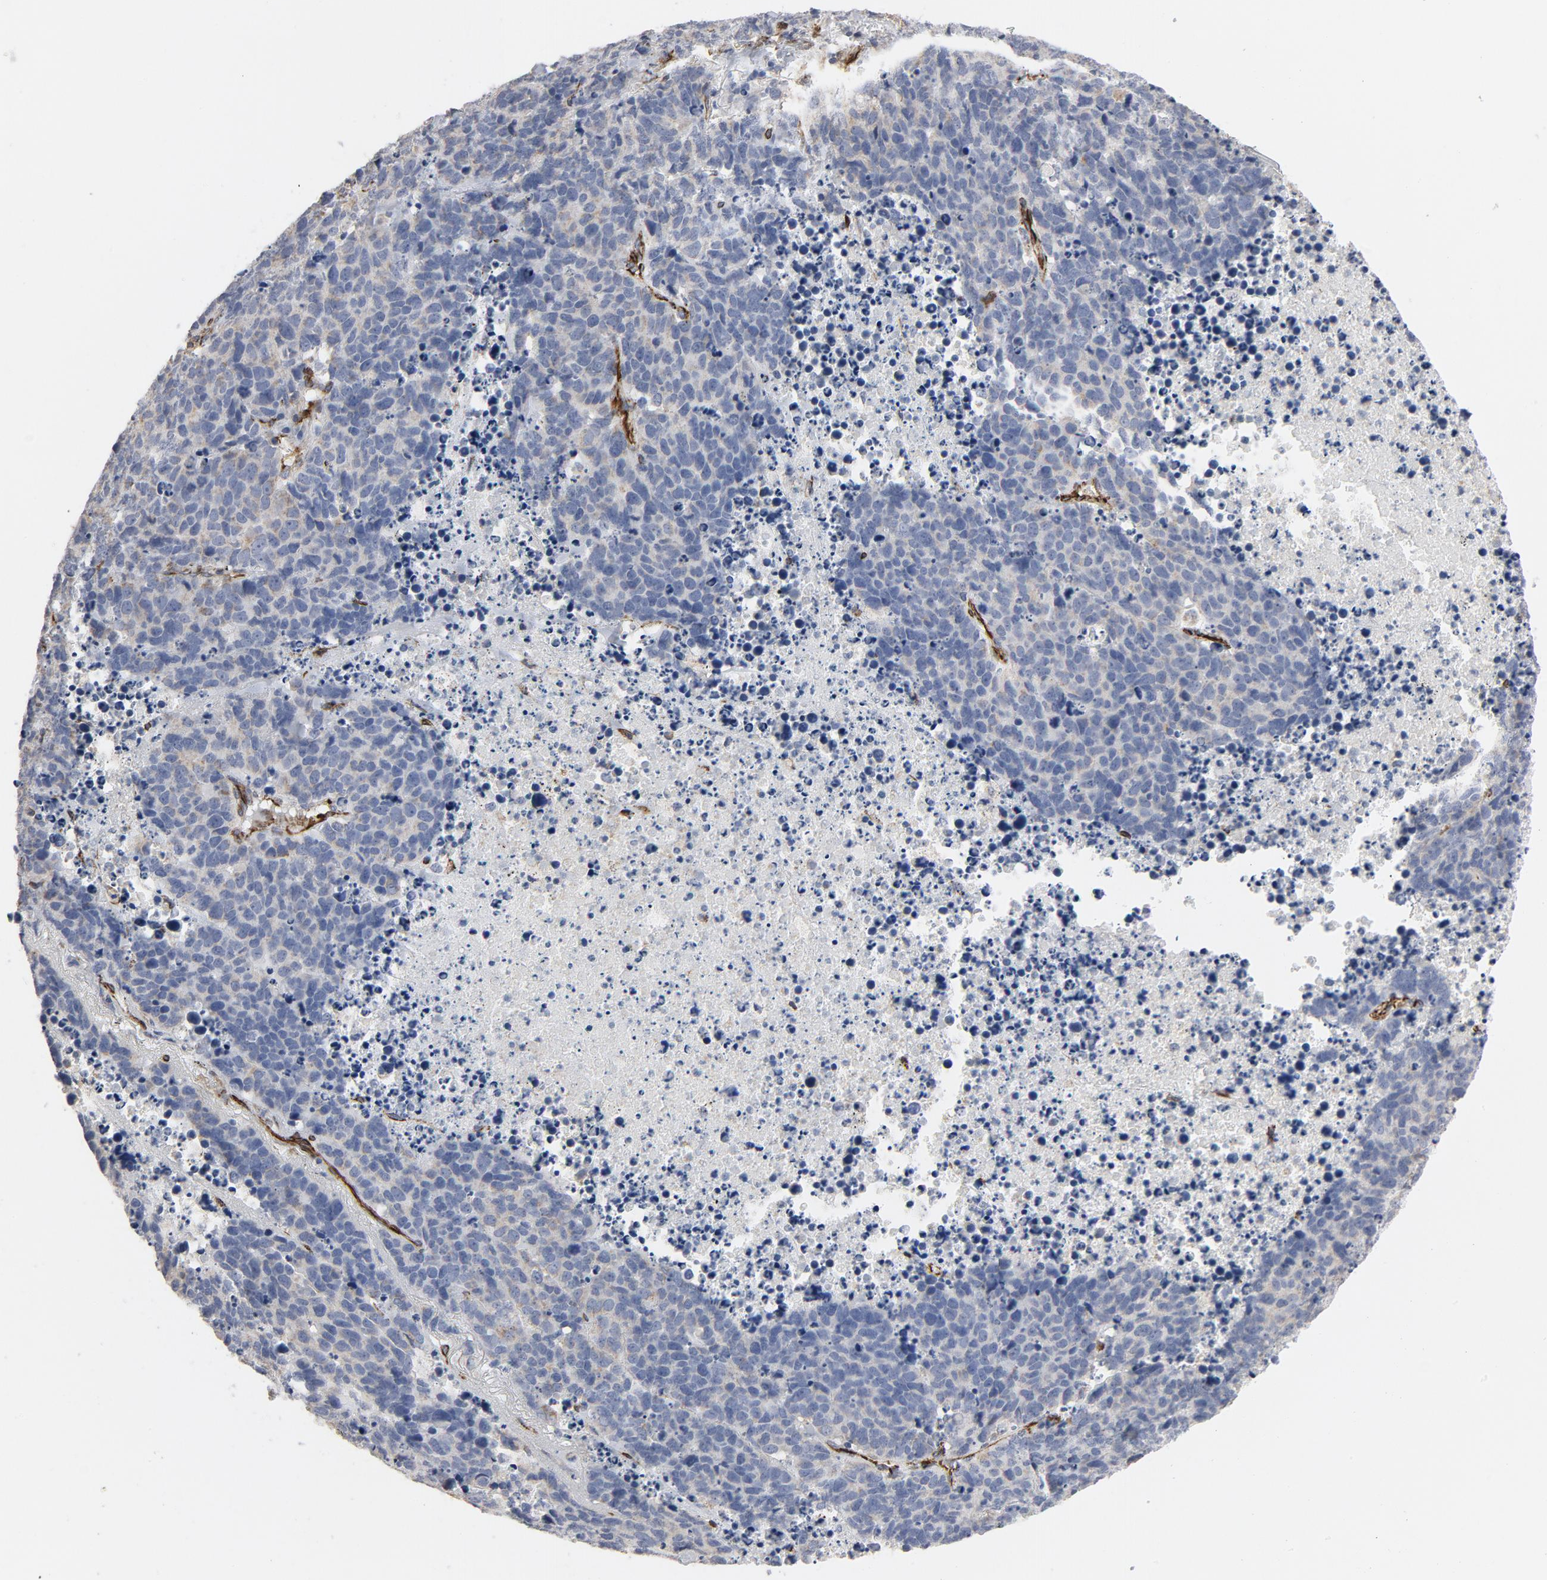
{"staining": {"intensity": "negative", "quantity": "none", "location": "none"}, "tissue": "lung cancer", "cell_type": "Tumor cells", "image_type": "cancer", "snomed": [{"axis": "morphology", "description": "Carcinoid, malignant, NOS"}, {"axis": "topography", "description": "Lung"}], "caption": "A high-resolution micrograph shows immunohistochemistry staining of lung cancer, which demonstrates no significant positivity in tumor cells.", "gene": "GNG2", "patient": {"sex": "male", "age": 60}}